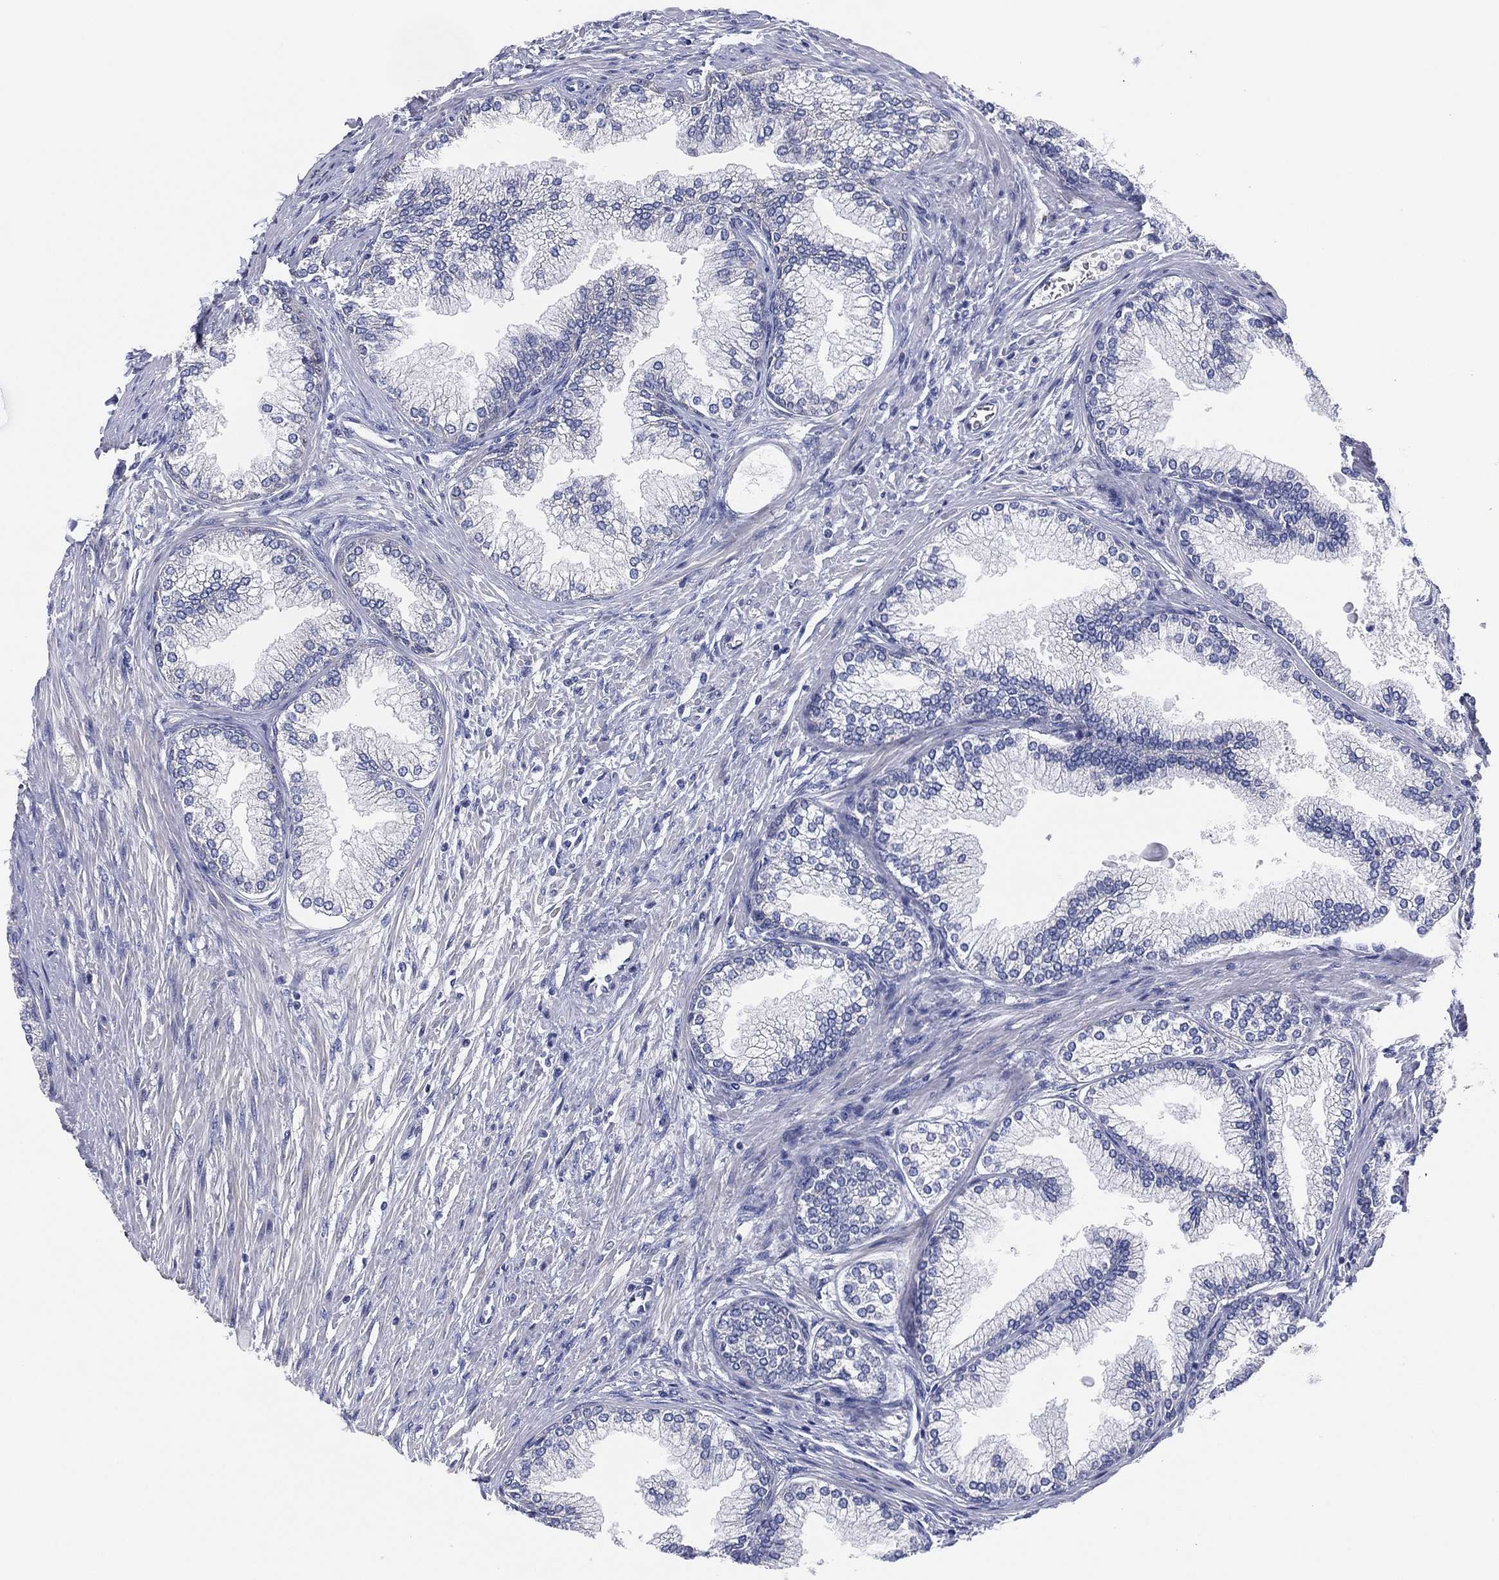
{"staining": {"intensity": "negative", "quantity": "none", "location": "none"}, "tissue": "prostate", "cell_type": "Glandular cells", "image_type": "normal", "snomed": [{"axis": "morphology", "description": "Normal tissue, NOS"}, {"axis": "topography", "description": "Prostate"}], "caption": "This is an immunohistochemistry (IHC) micrograph of normal human prostate. There is no staining in glandular cells.", "gene": "TMEM40", "patient": {"sex": "male", "age": 72}}